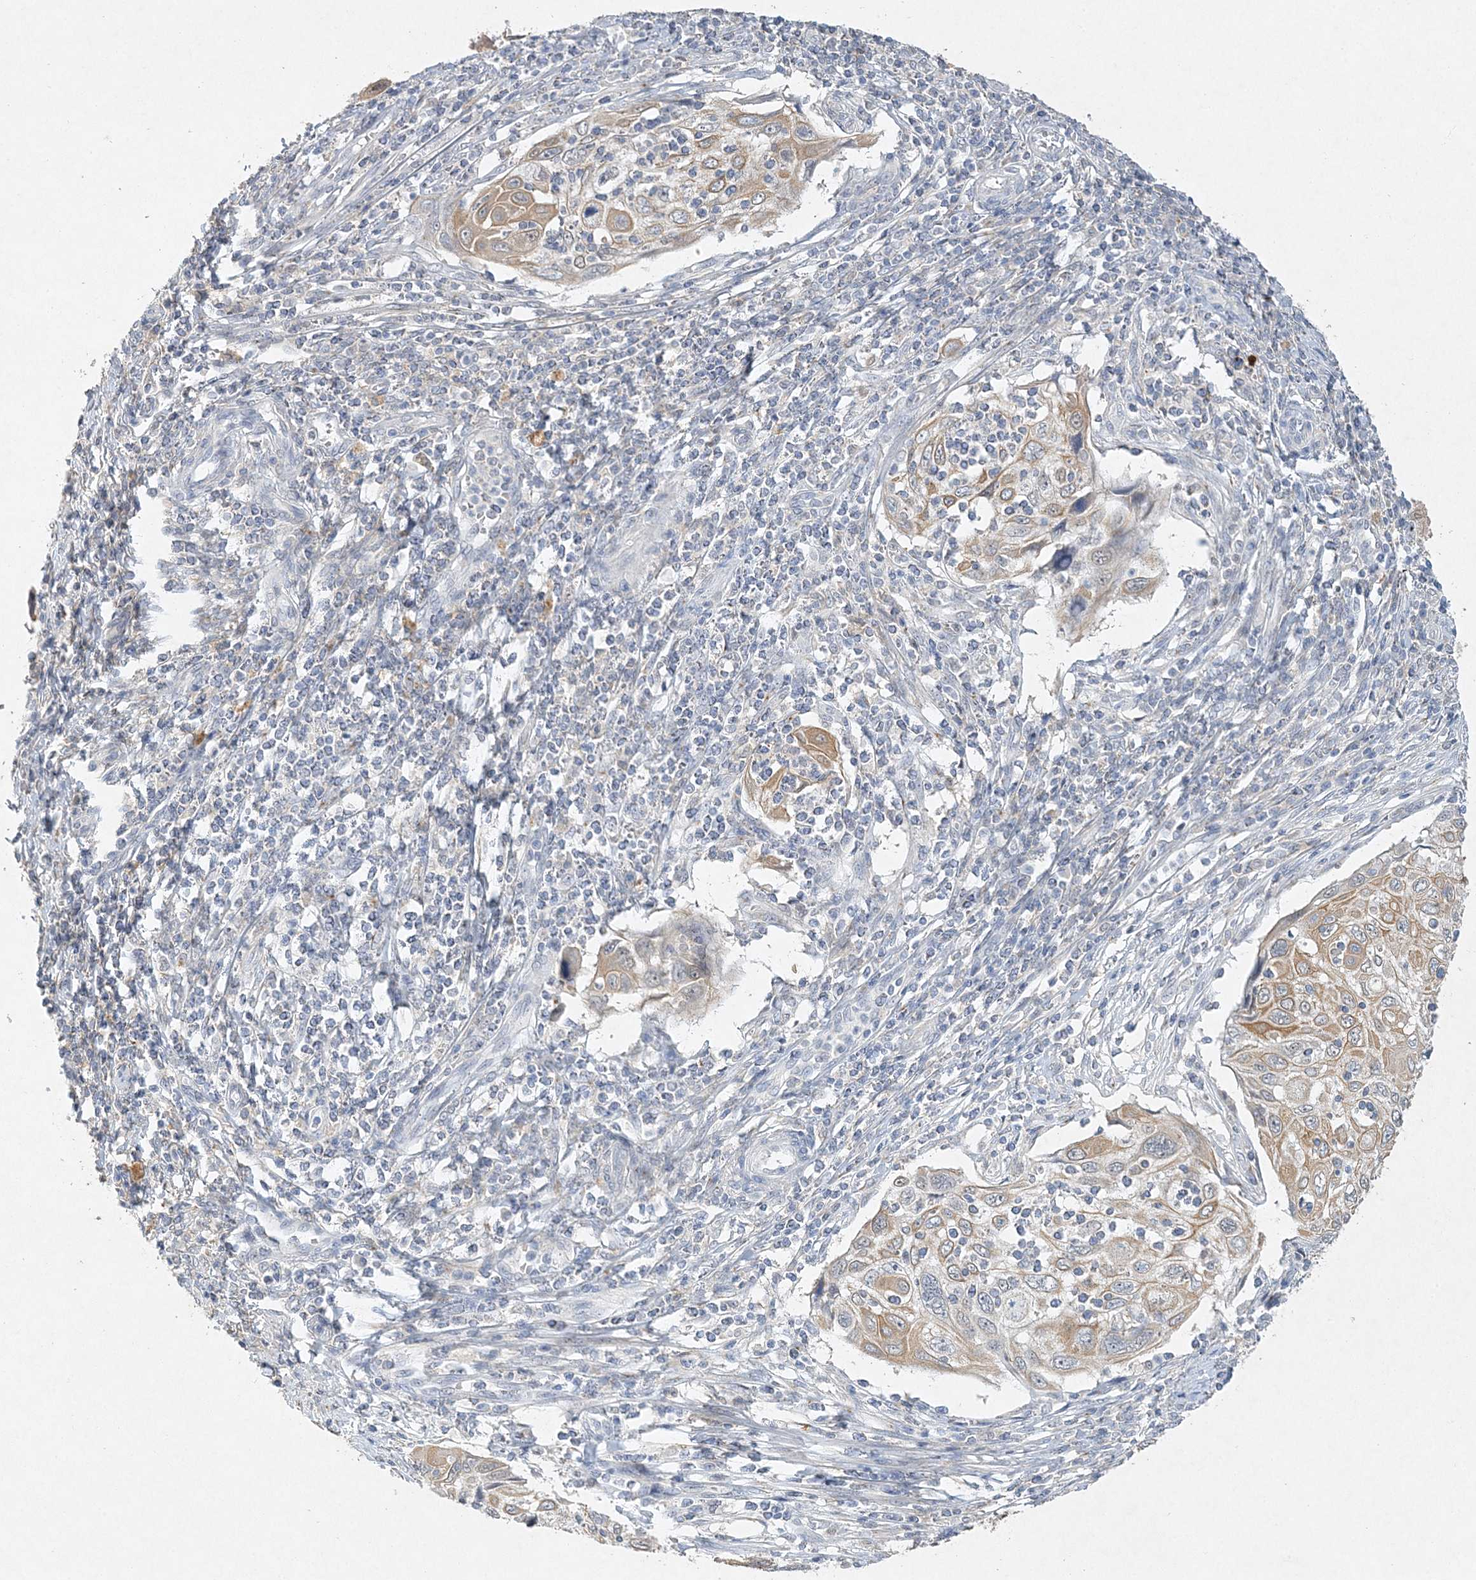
{"staining": {"intensity": "moderate", "quantity": "<25%", "location": "cytoplasmic/membranous"}, "tissue": "cervical cancer", "cell_type": "Tumor cells", "image_type": "cancer", "snomed": [{"axis": "morphology", "description": "Squamous cell carcinoma, NOS"}, {"axis": "topography", "description": "Cervix"}], "caption": "The photomicrograph shows immunohistochemical staining of squamous cell carcinoma (cervical). There is moderate cytoplasmic/membranous staining is appreciated in approximately <25% of tumor cells.", "gene": "MAT2B", "patient": {"sex": "female", "age": 70}}